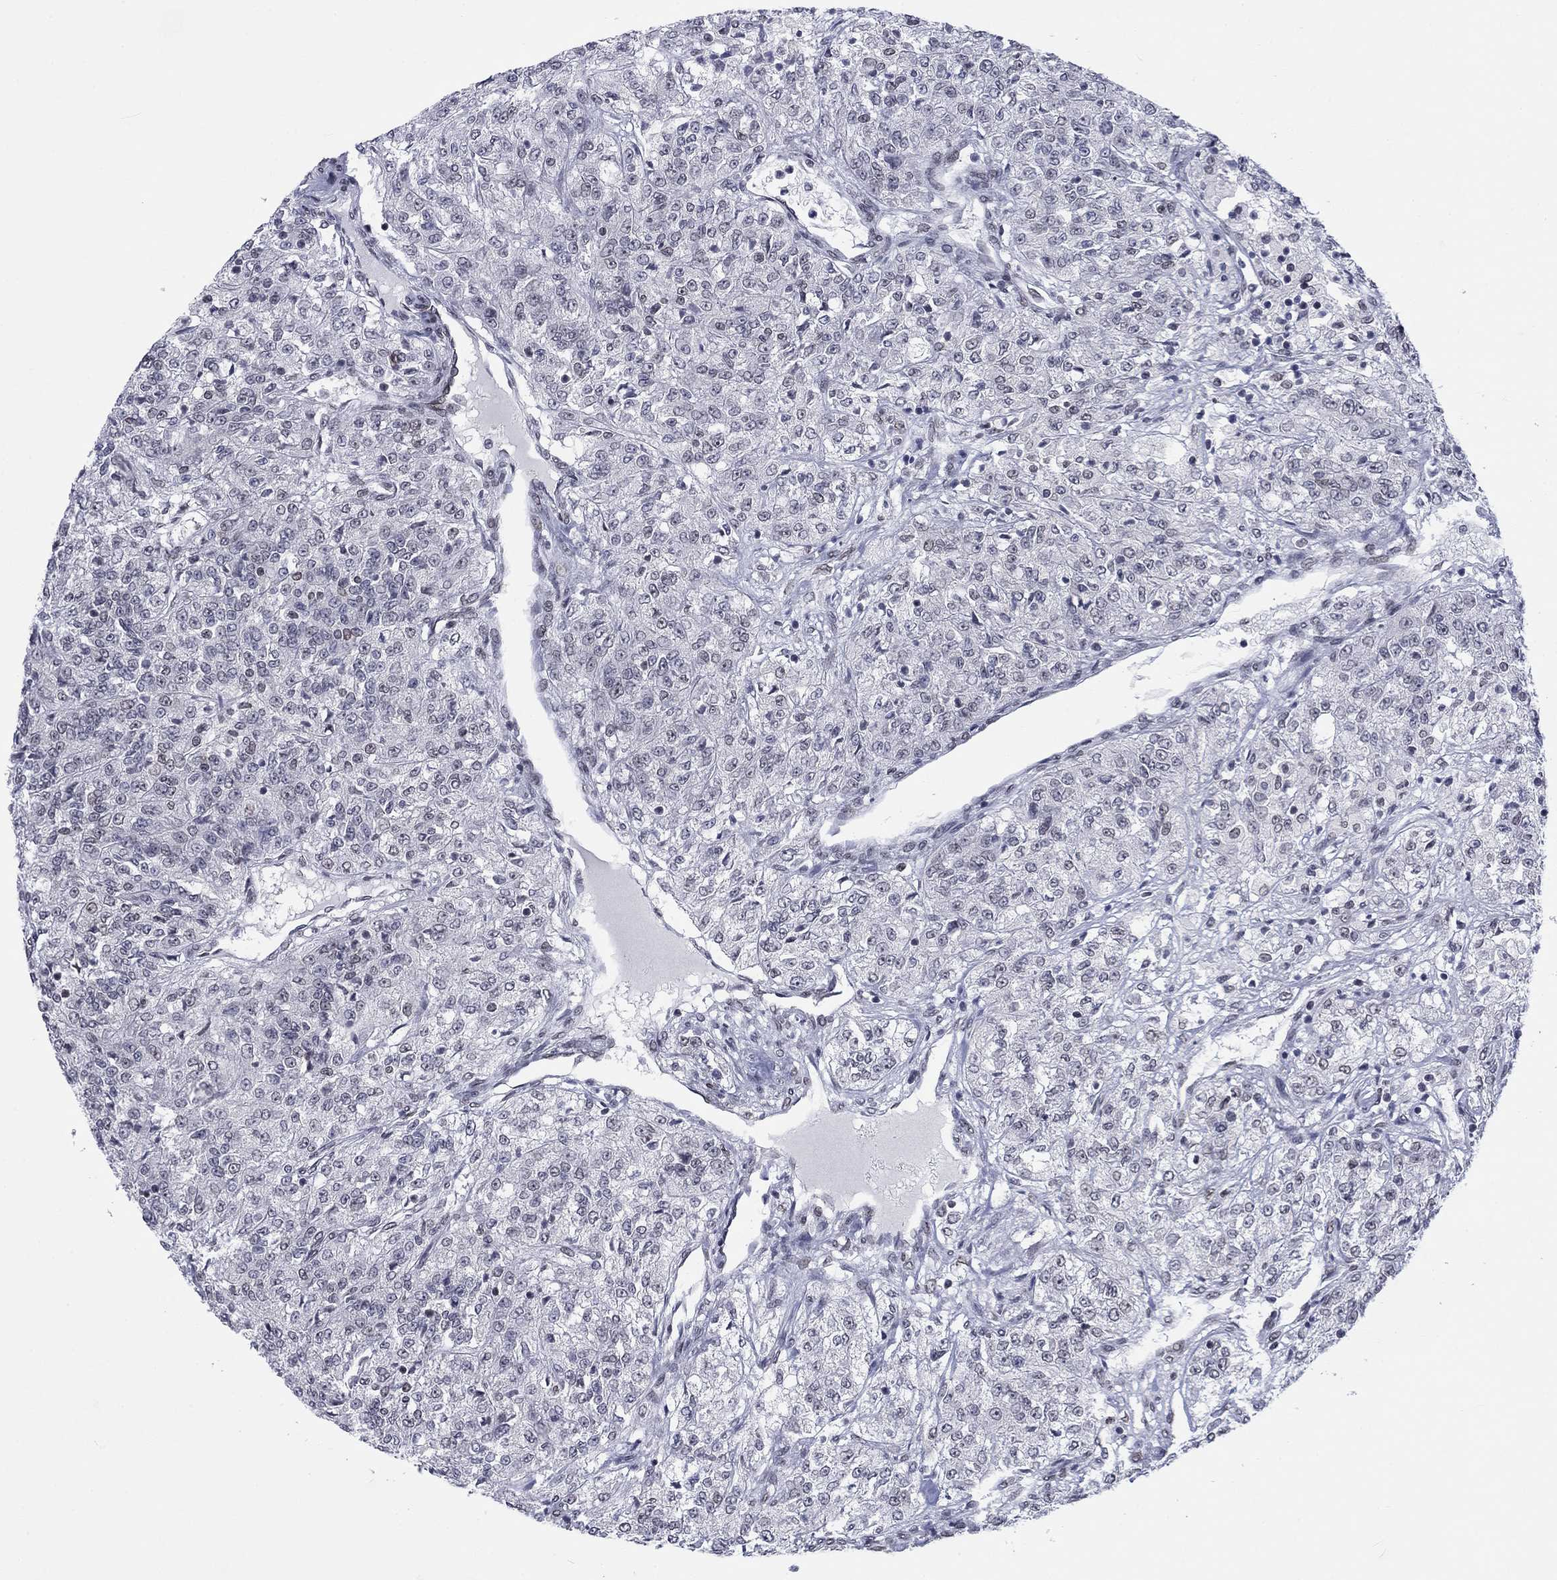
{"staining": {"intensity": "negative", "quantity": "none", "location": "none"}, "tissue": "renal cancer", "cell_type": "Tumor cells", "image_type": "cancer", "snomed": [{"axis": "morphology", "description": "Adenocarcinoma, NOS"}, {"axis": "topography", "description": "Kidney"}], "caption": "Immunohistochemistry (IHC) photomicrograph of human adenocarcinoma (renal) stained for a protein (brown), which displays no expression in tumor cells.", "gene": "FYTTD1", "patient": {"sex": "female", "age": 63}}